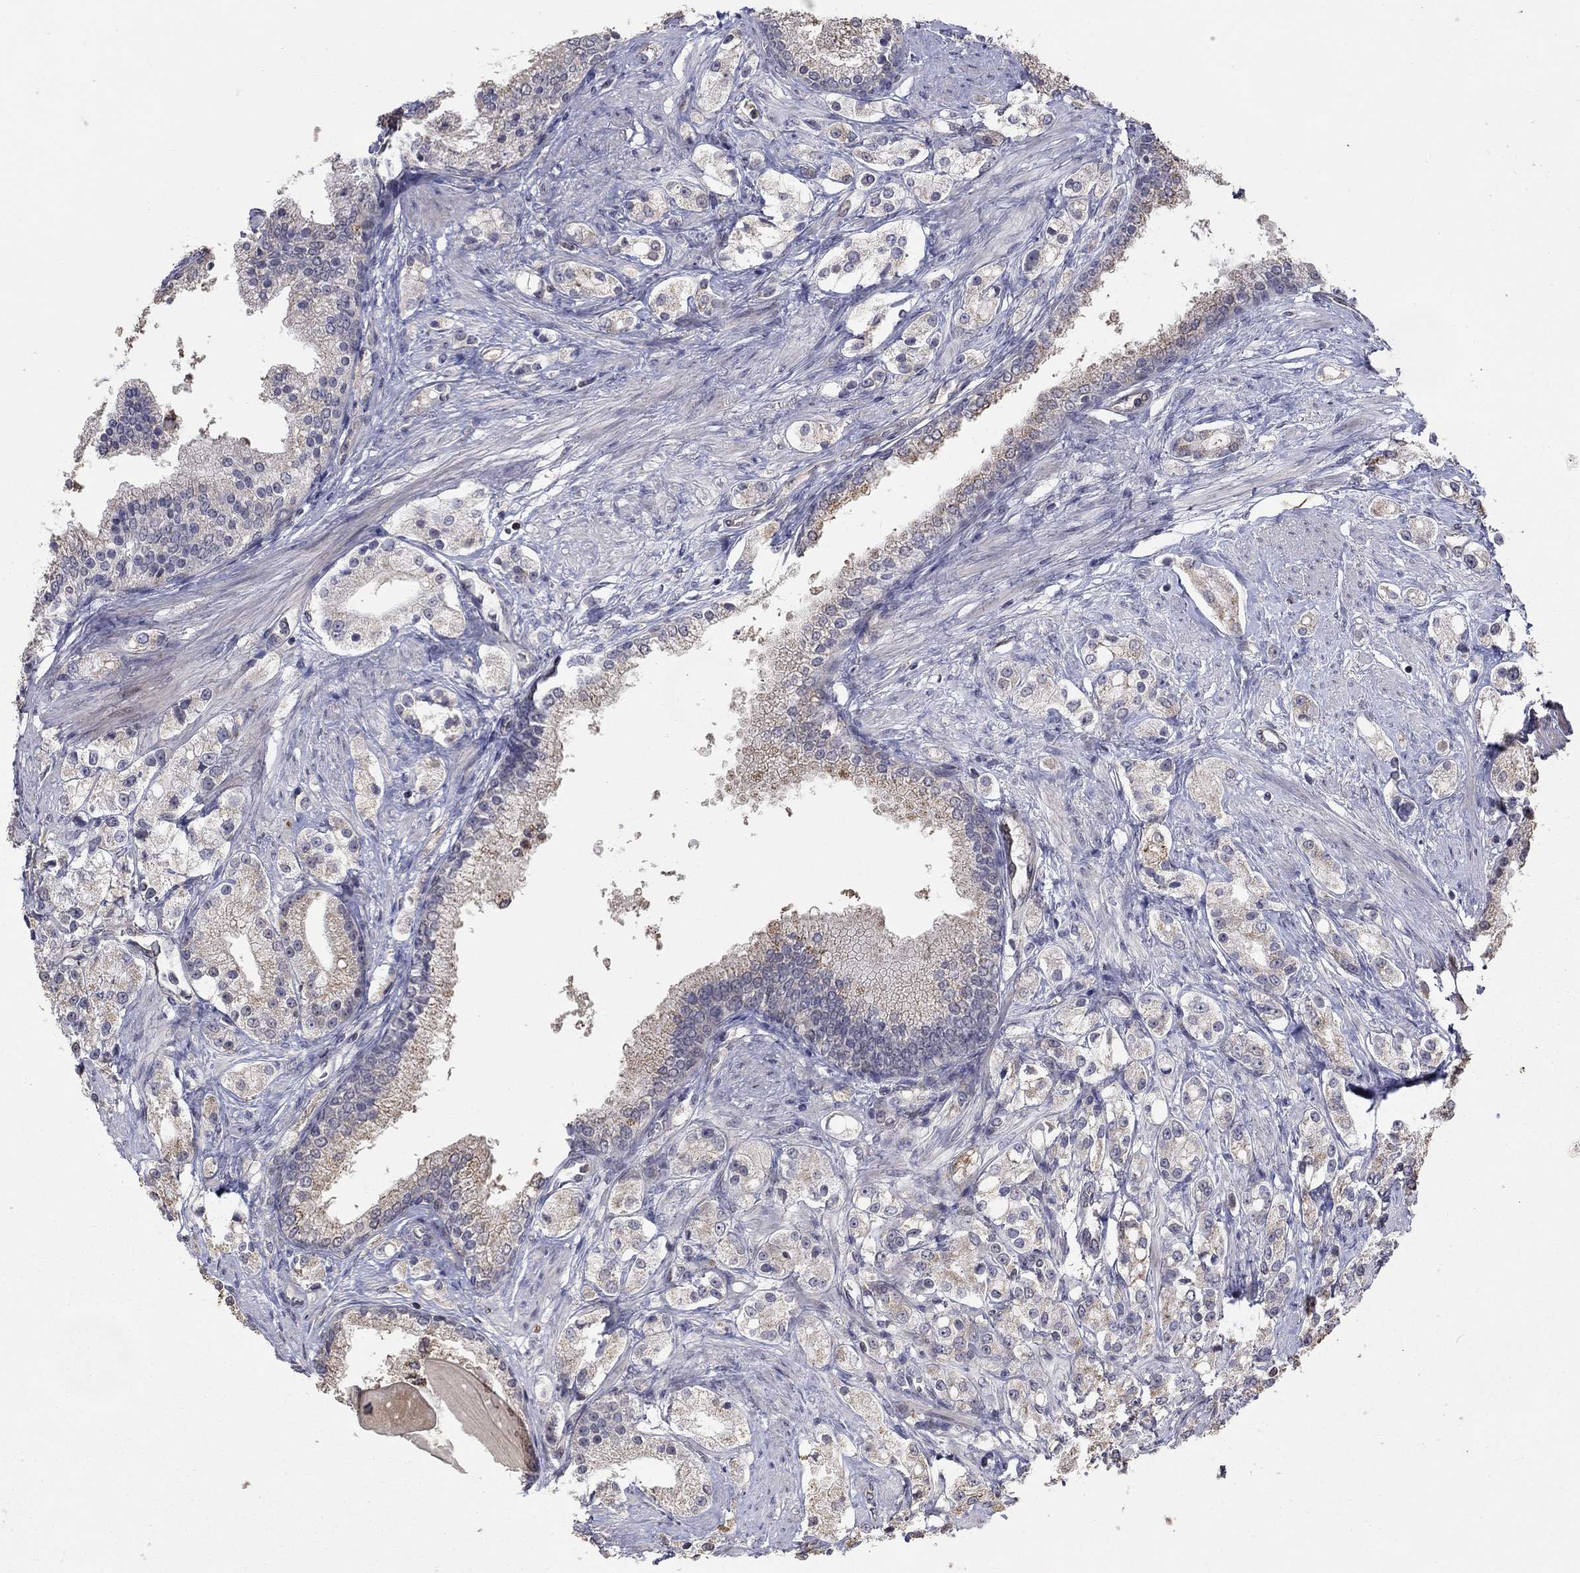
{"staining": {"intensity": "strong", "quantity": "<25%", "location": "cytoplasmic/membranous"}, "tissue": "prostate cancer", "cell_type": "Tumor cells", "image_type": "cancer", "snomed": [{"axis": "morphology", "description": "Adenocarcinoma, NOS"}, {"axis": "topography", "description": "Prostate and seminal vesicle, NOS"}, {"axis": "topography", "description": "Prostate"}], "caption": "Protein analysis of prostate cancer (adenocarcinoma) tissue exhibits strong cytoplasmic/membranous positivity in about <25% of tumor cells.", "gene": "LPCAT4", "patient": {"sex": "male", "age": 67}}